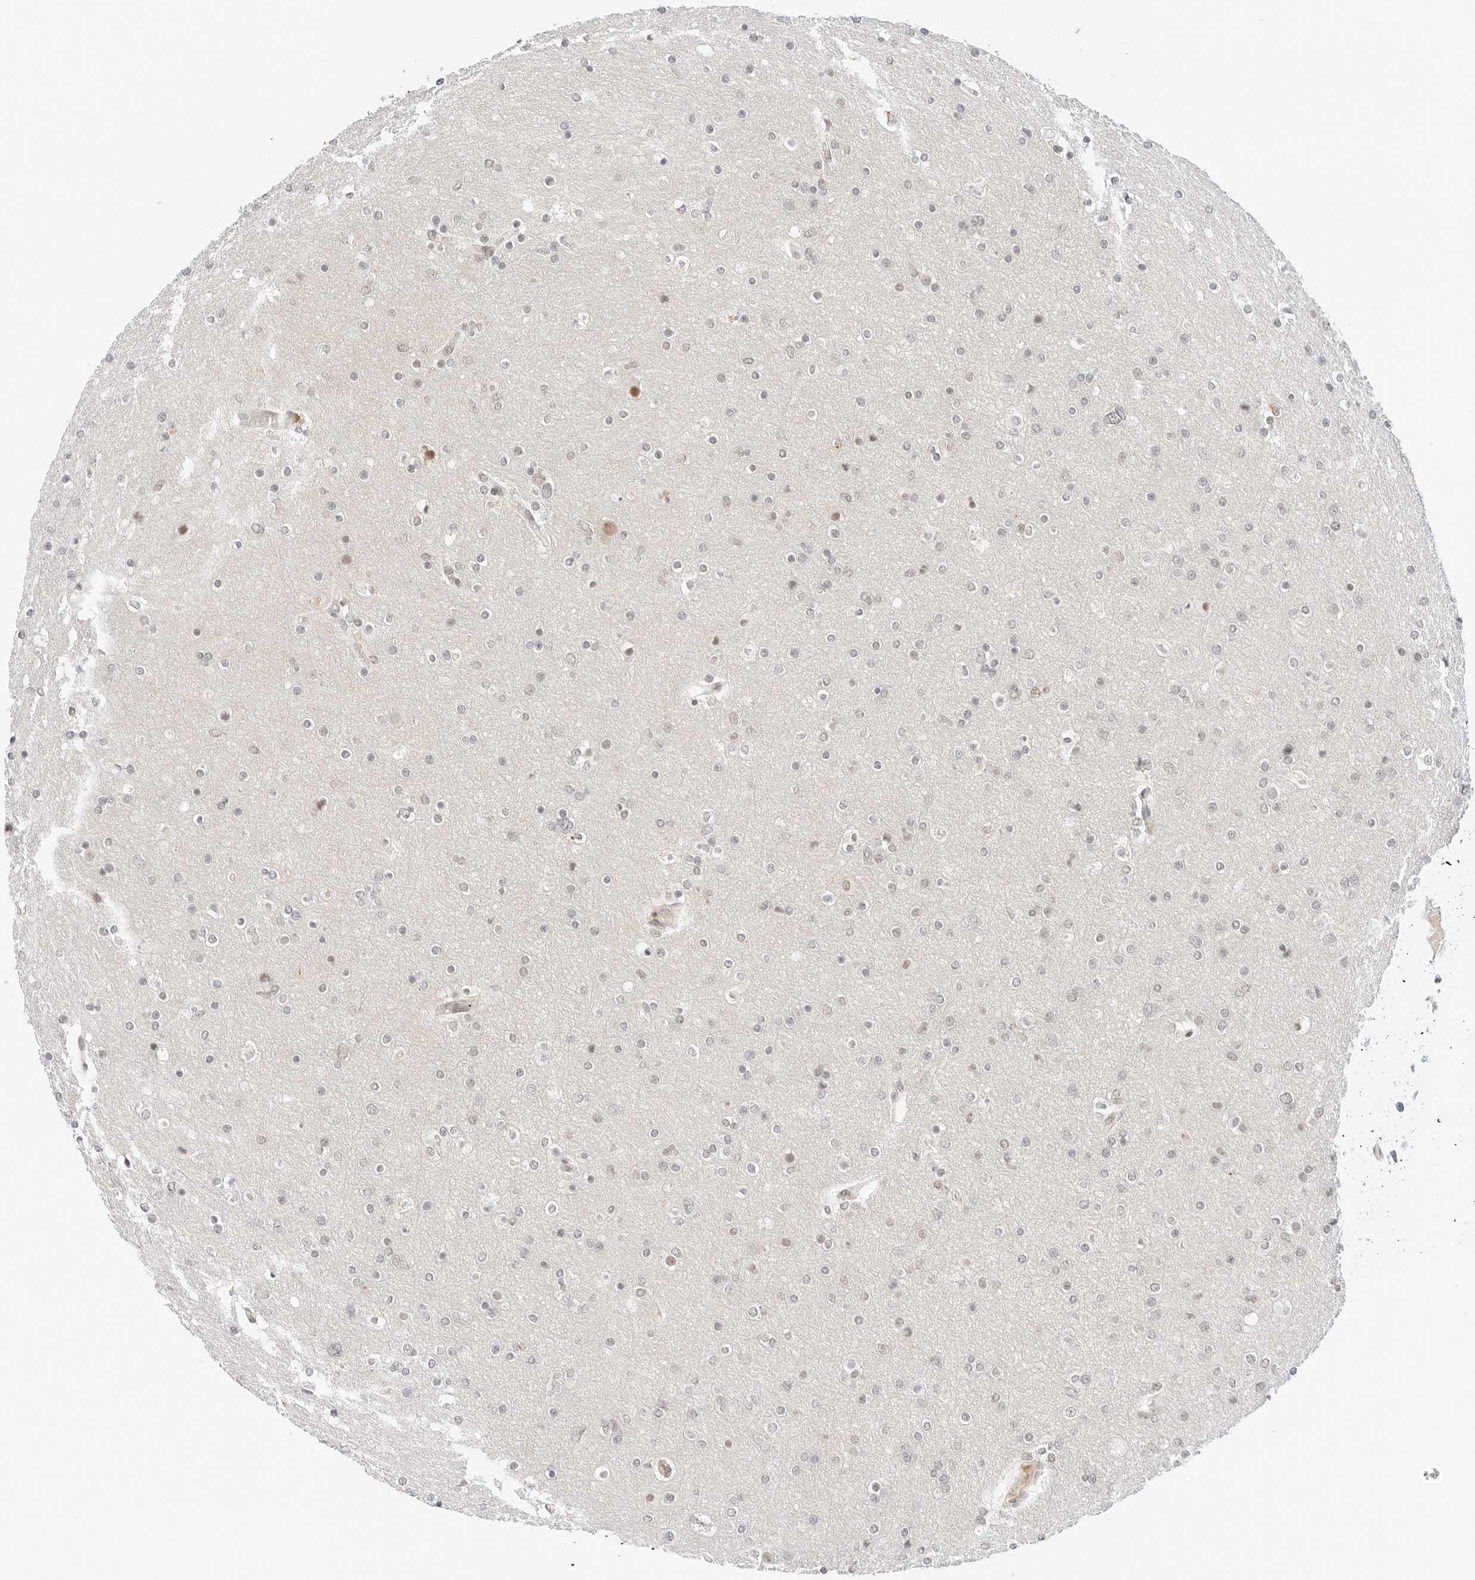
{"staining": {"intensity": "negative", "quantity": "none", "location": "none"}, "tissue": "glioma", "cell_type": "Tumor cells", "image_type": "cancer", "snomed": [{"axis": "morphology", "description": "Glioma, malignant, High grade"}, {"axis": "topography", "description": "Cerebral cortex"}], "caption": "A micrograph of high-grade glioma (malignant) stained for a protein reveals no brown staining in tumor cells.", "gene": "NEO1", "patient": {"sex": "female", "age": 36}}